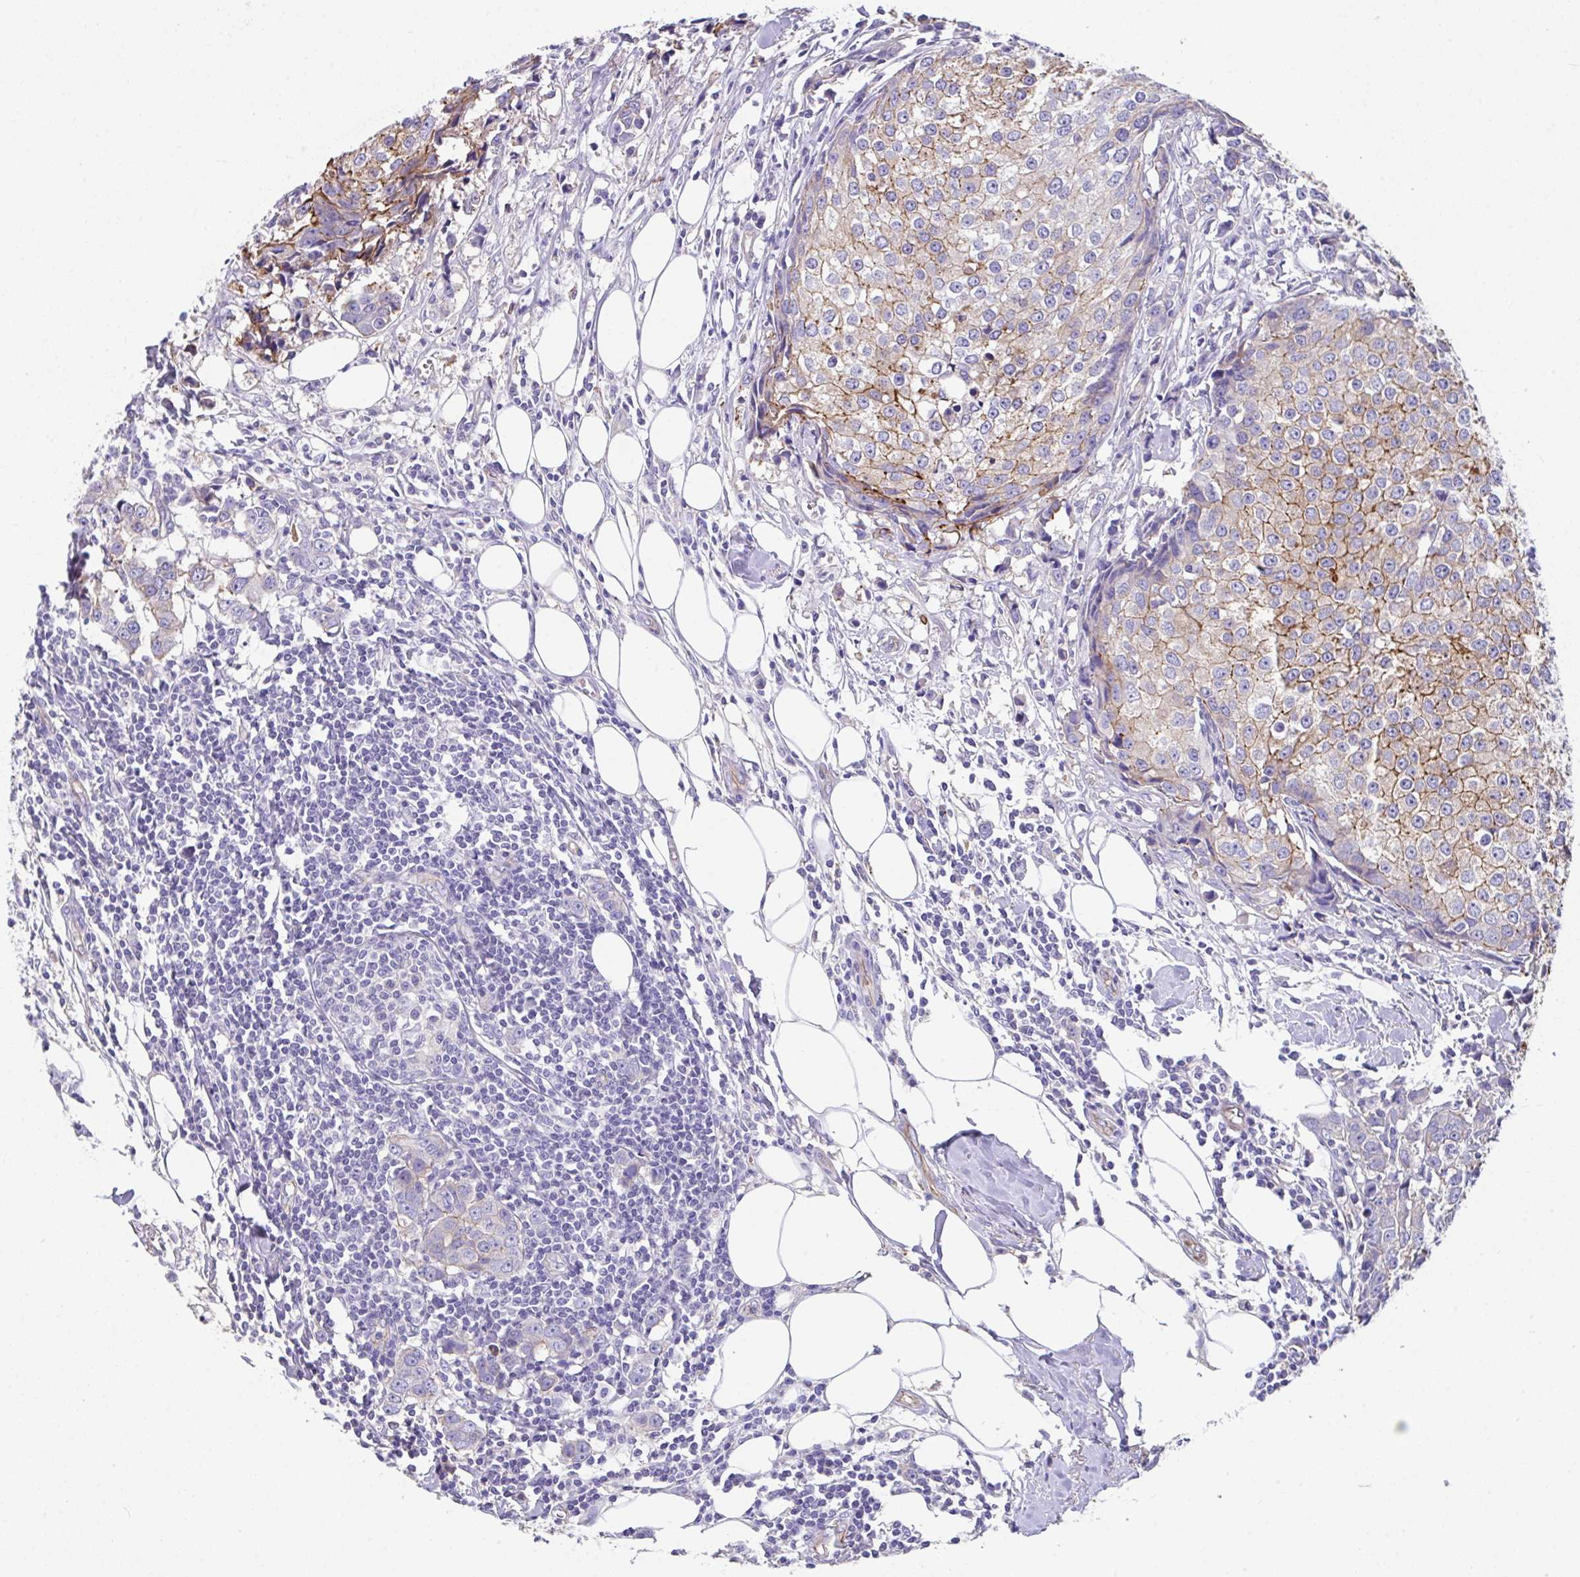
{"staining": {"intensity": "moderate", "quantity": "25%-75%", "location": "cytoplasmic/membranous"}, "tissue": "breast cancer", "cell_type": "Tumor cells", "image_type": "cancer", "snomed": [{"axis": "morphology", "description": "Duct carcinoma"}, {"axis": "topography", "description": "Breast"}], "caption": "Human breast invasive ductal carcinoma stained with a brown dye shows moderate cytoplasmic/membranous positive staining in approximately 25%-75% of tumor cells.", "gene": "ZNF813", "patient": {"sex": "female", "age": 80}}